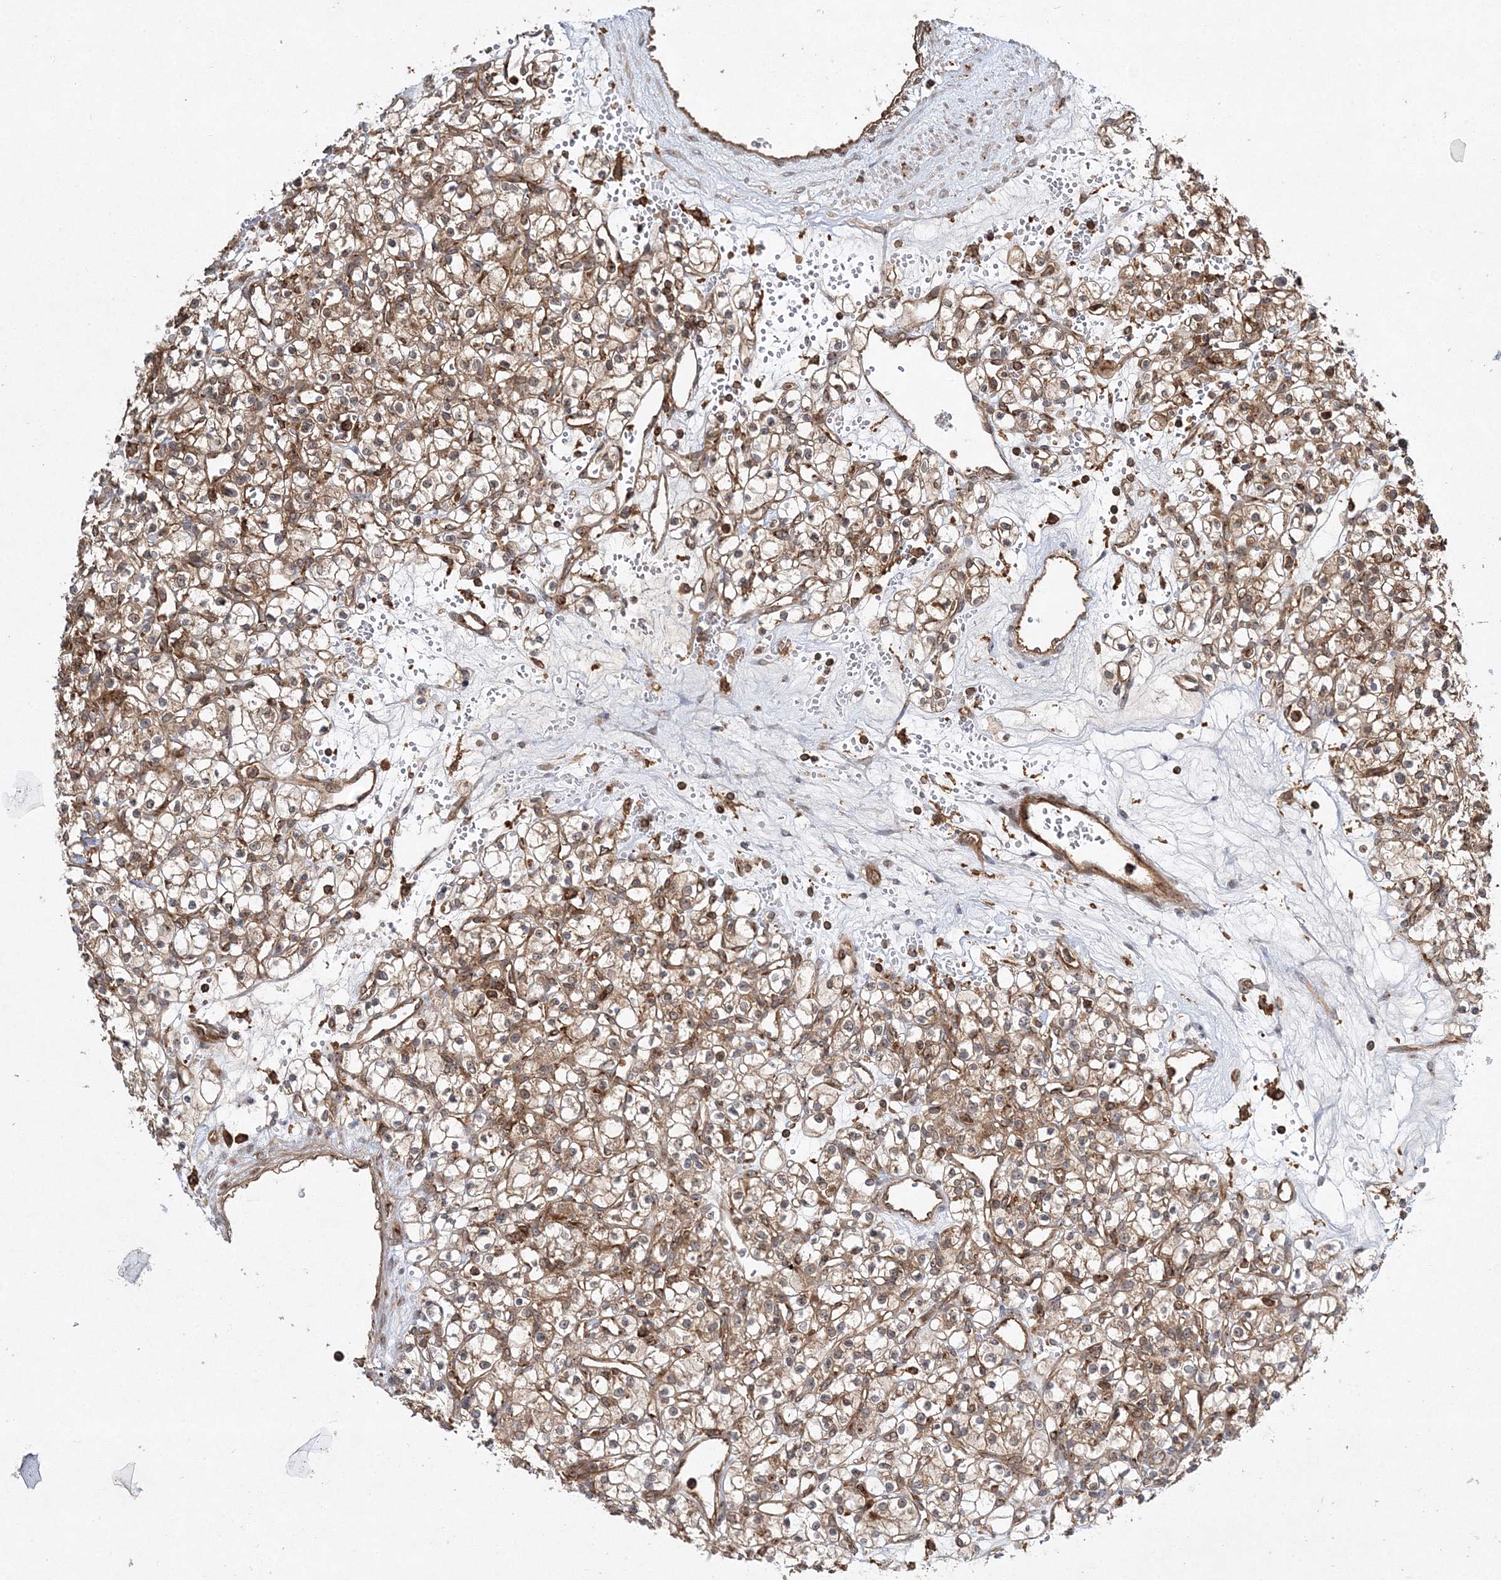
{"staining": {"intensity": "moderate", "quantity": ">75%", "location": "cytoplasmic/membranous"}, "tissue": "renal cancer", "cell_type": "Tumor cells", "image_type": "cancer", "snomed": [{"axis": "morphology", "description": "Adenocarcinoma, NOS"}, {"axis": "topography", "description": "Kidney"}], "caption": "A brown stain shows moderate cytoplasmic/membranous positivity of a protein in renal cancer tumor cells. (DAB = brown stain, brightfield microscopy at high magnification).", "gene": "WDR37", "patient": {"sex": "female", "age": 59}}